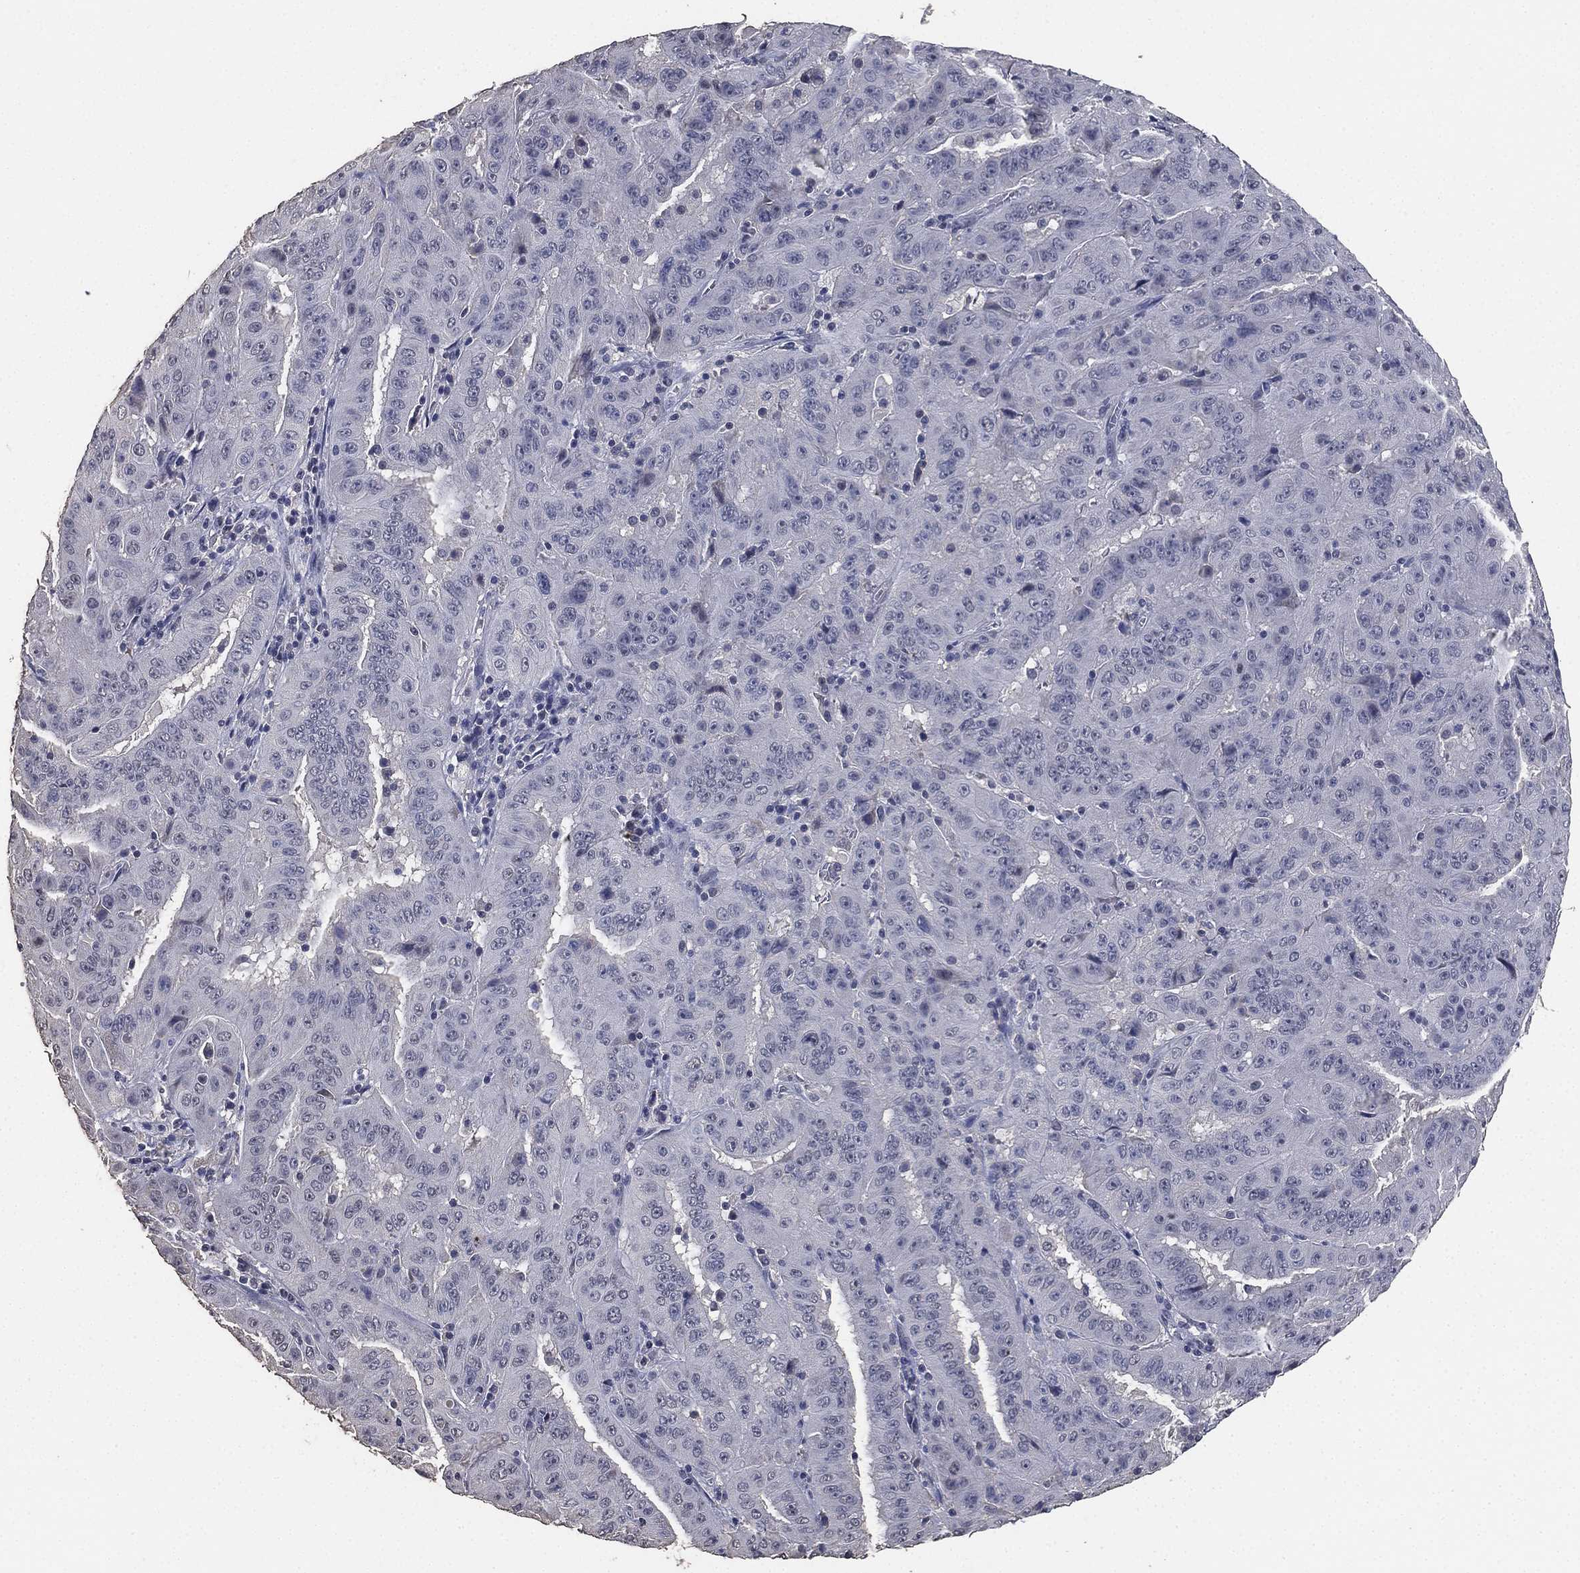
{"staining": {"intensity": "negative", "quantity": "none", "location": "none"}, "tissue": "pancreatic cancer", "cell_type": "Tumor cells", "image_type": "cancer", "snomed": [{"axis": "morphology", "description": "Adenocarcinoma, NOS"}, {"axis": "topography", "description": "Pancreas"}], "caption": "The image demonstrates no significant positivity in tumor cells of pancreatic cancer.", "gene": "DSG1", "patient": {"sex": "male", "age": 63}}